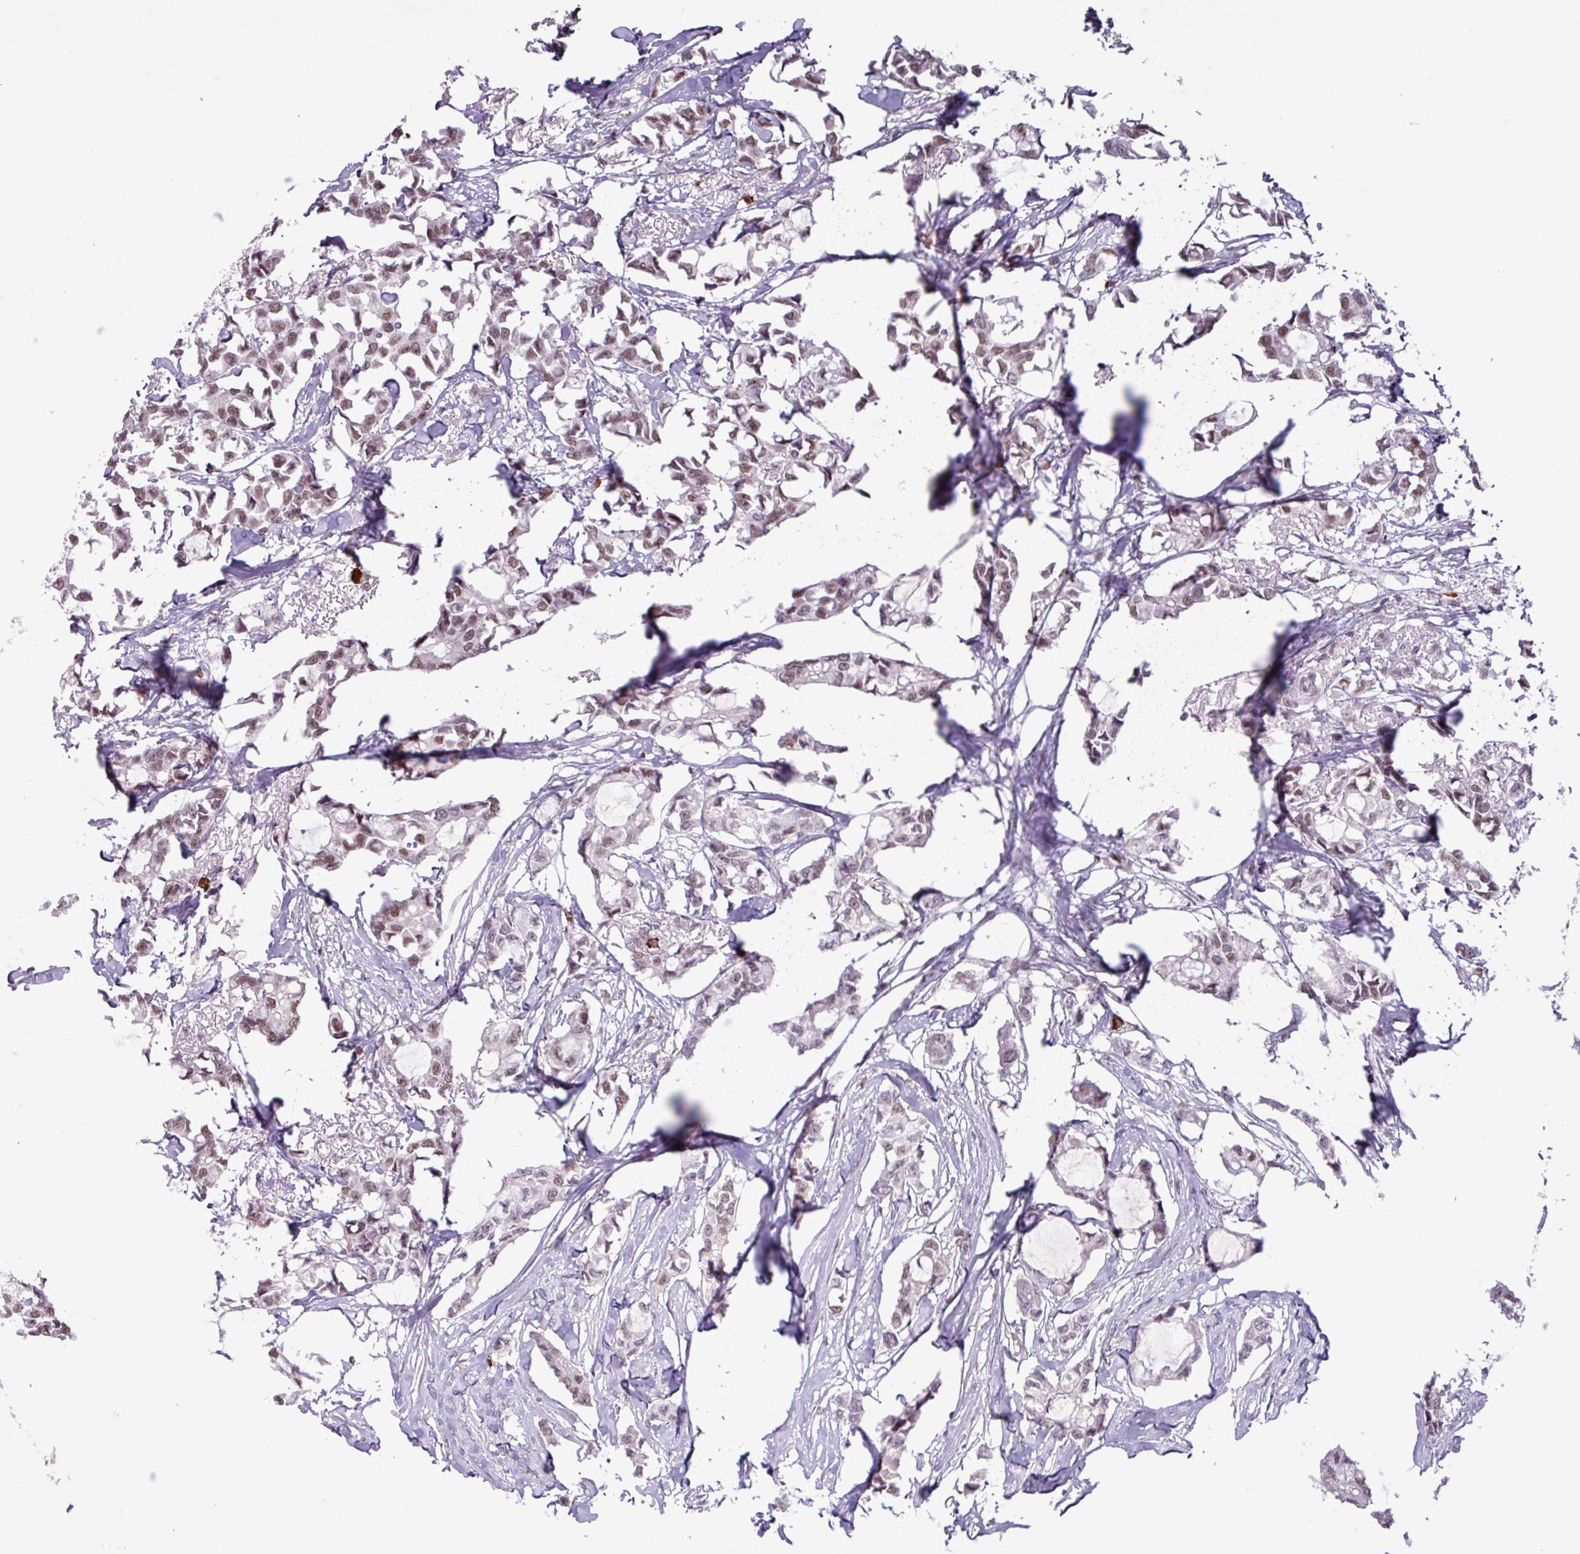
{"staining": {"intensity": "moderate", "quantity": ">75%", "location": "nuclear"}, "tissue": "breast cancer", "cell_type": "Tumor cells", "image_type": "cancer", "snomed": [{"axis": "morphology", "description": "Duct carcinoma"}, {"axis": "topography", "description": "Breast"}], "caption": "DAB immunohistochemical staining of human breast cancer (infiltrating ductal carcinoma) demonstrates moderate nuclear protein positivity in about >75% of tumor cells.", "gene": "NOTCH2", "patient": {"sex": "female", "age": 73}}